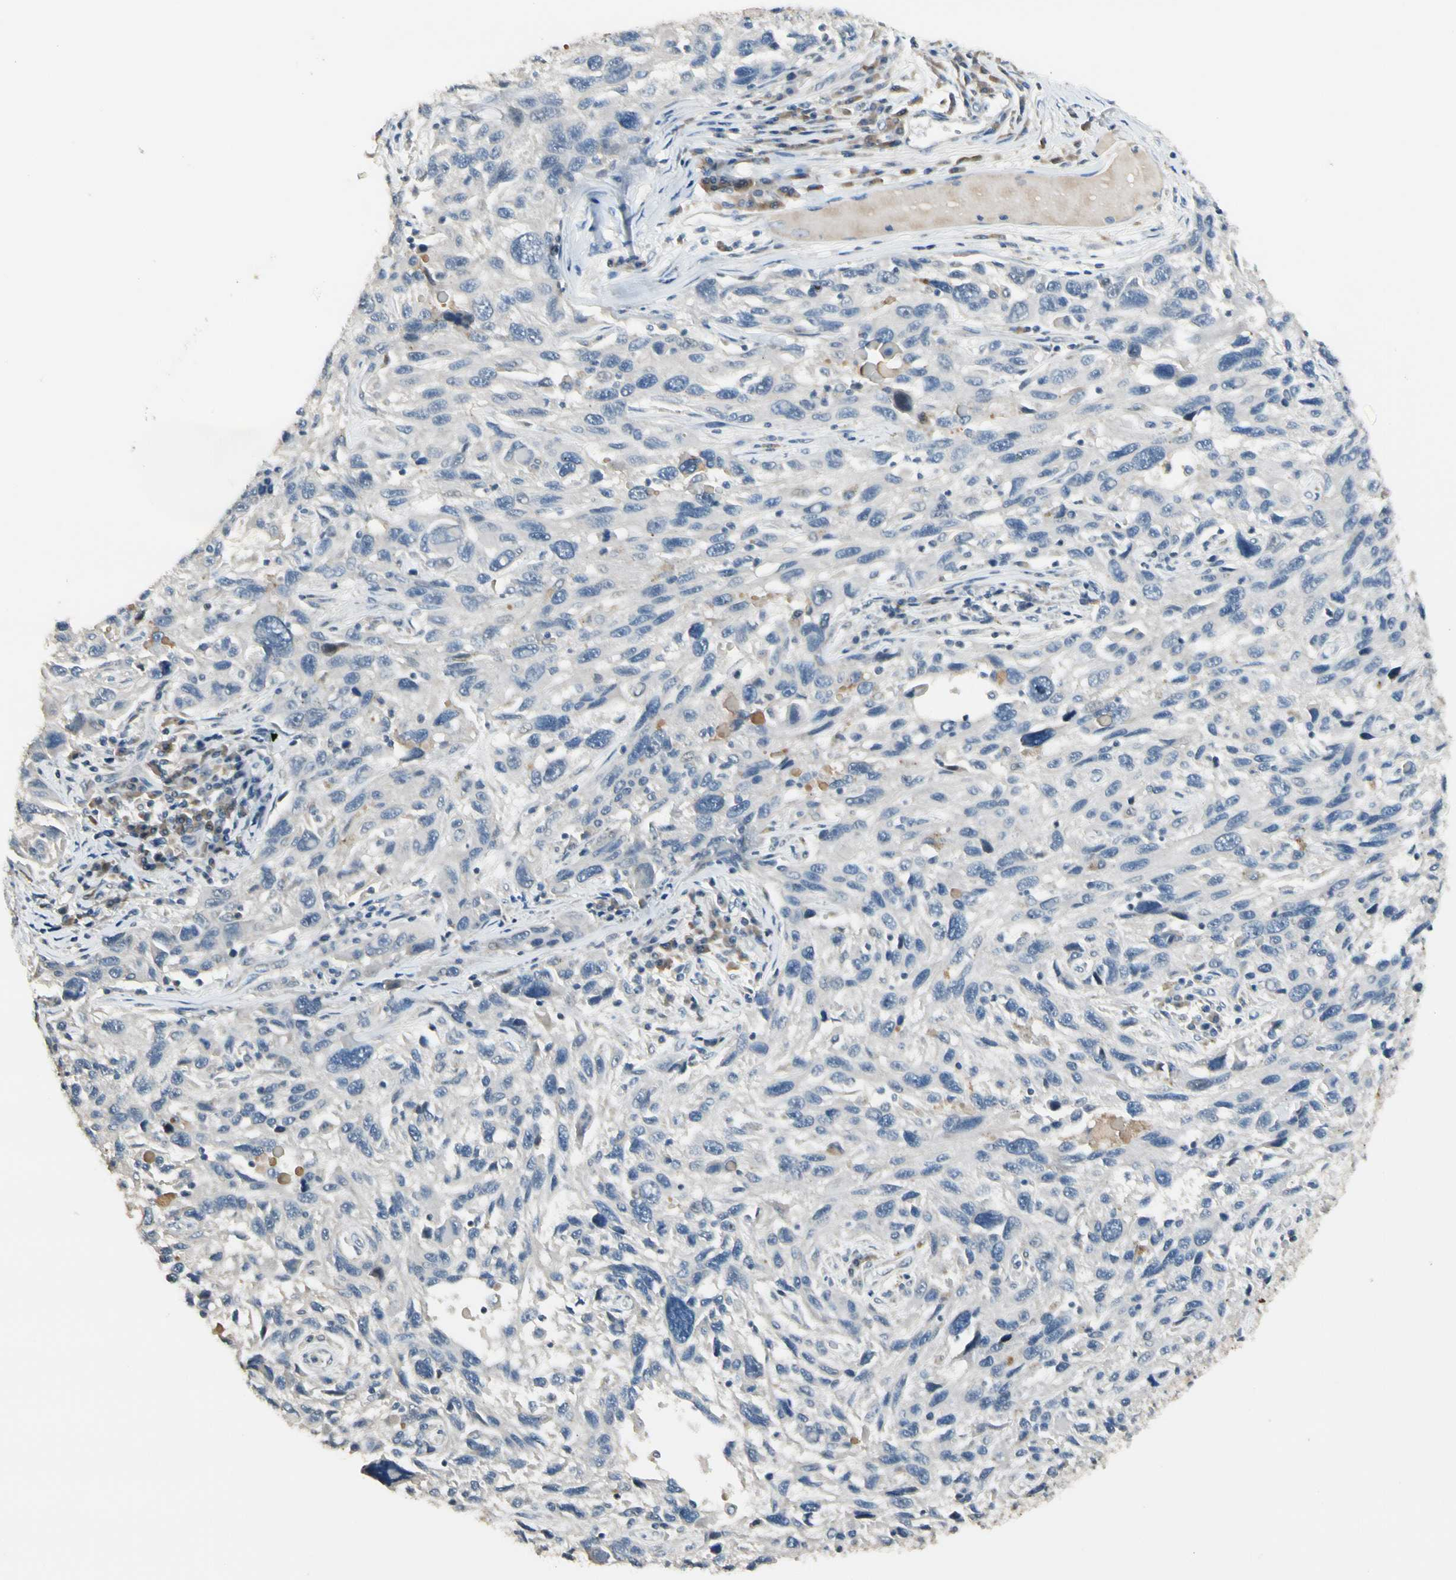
{"staining": {"intensity": "negative", "quantity": "none", "location": "none"}, "tissue": "melanoma", "cell_type": "Tumor cells", "image_type": "cancer", "snomed": [{"axis": "morphology", "description": "Malignant melanoma, NOS"}, {"axis": "topography", "description": "Skin"}], "caption": "The histopathology image shows no significant expression in tumor cells of malignant melanoma.", "gene": "GNE", "patient": {"sex": "male", "age": 53}}